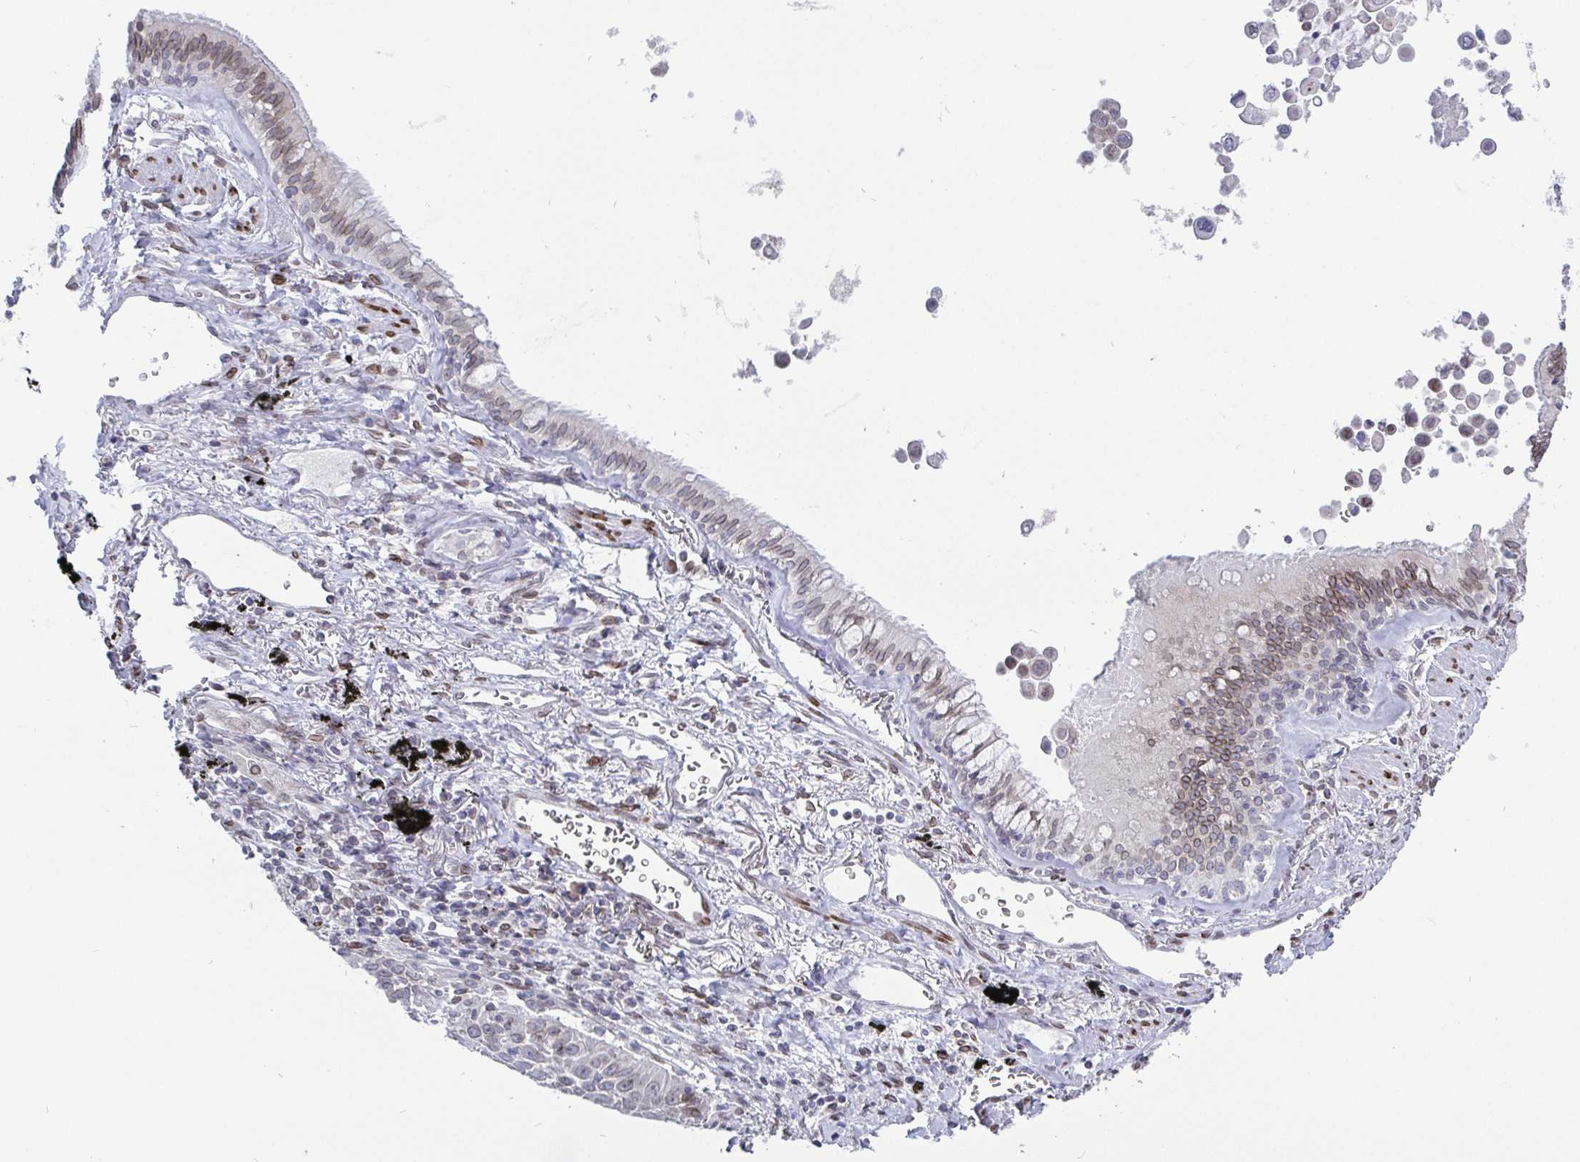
{"staining": {"intensity": "moderate", "quantity": "<25%", "location": "cytoplasmic/membranous,nuclear"}, "tissue": "lung cancer", "cell_type": "Tumor cells", "image_type": "cancer", "snomed": [{"axis": "morphology", "description": "Squamous cell carcinoma, NOS"}, {"axis": "morphology", "description": "Squamous cell carcinoma, metastatic, NOS"}, {"axis": "topography", "description": "Lymph node"}, {"axis": "topography", "description": "Lung"}], "caption": "Immunohistochemistry (IHC) histopathology image of neoplastic tissue: human squamous cell carcinoma (lung) stained using immunohistochemistry shows low levels of moderate protein expression localized specifically in the cytoplasmic/membranous and nuclear of tumor cells, appearing as a cytoplasmic/membranous and nuclear brown color.", "gene": "EMD", "patient": {"sex": "female", "age": 62}}